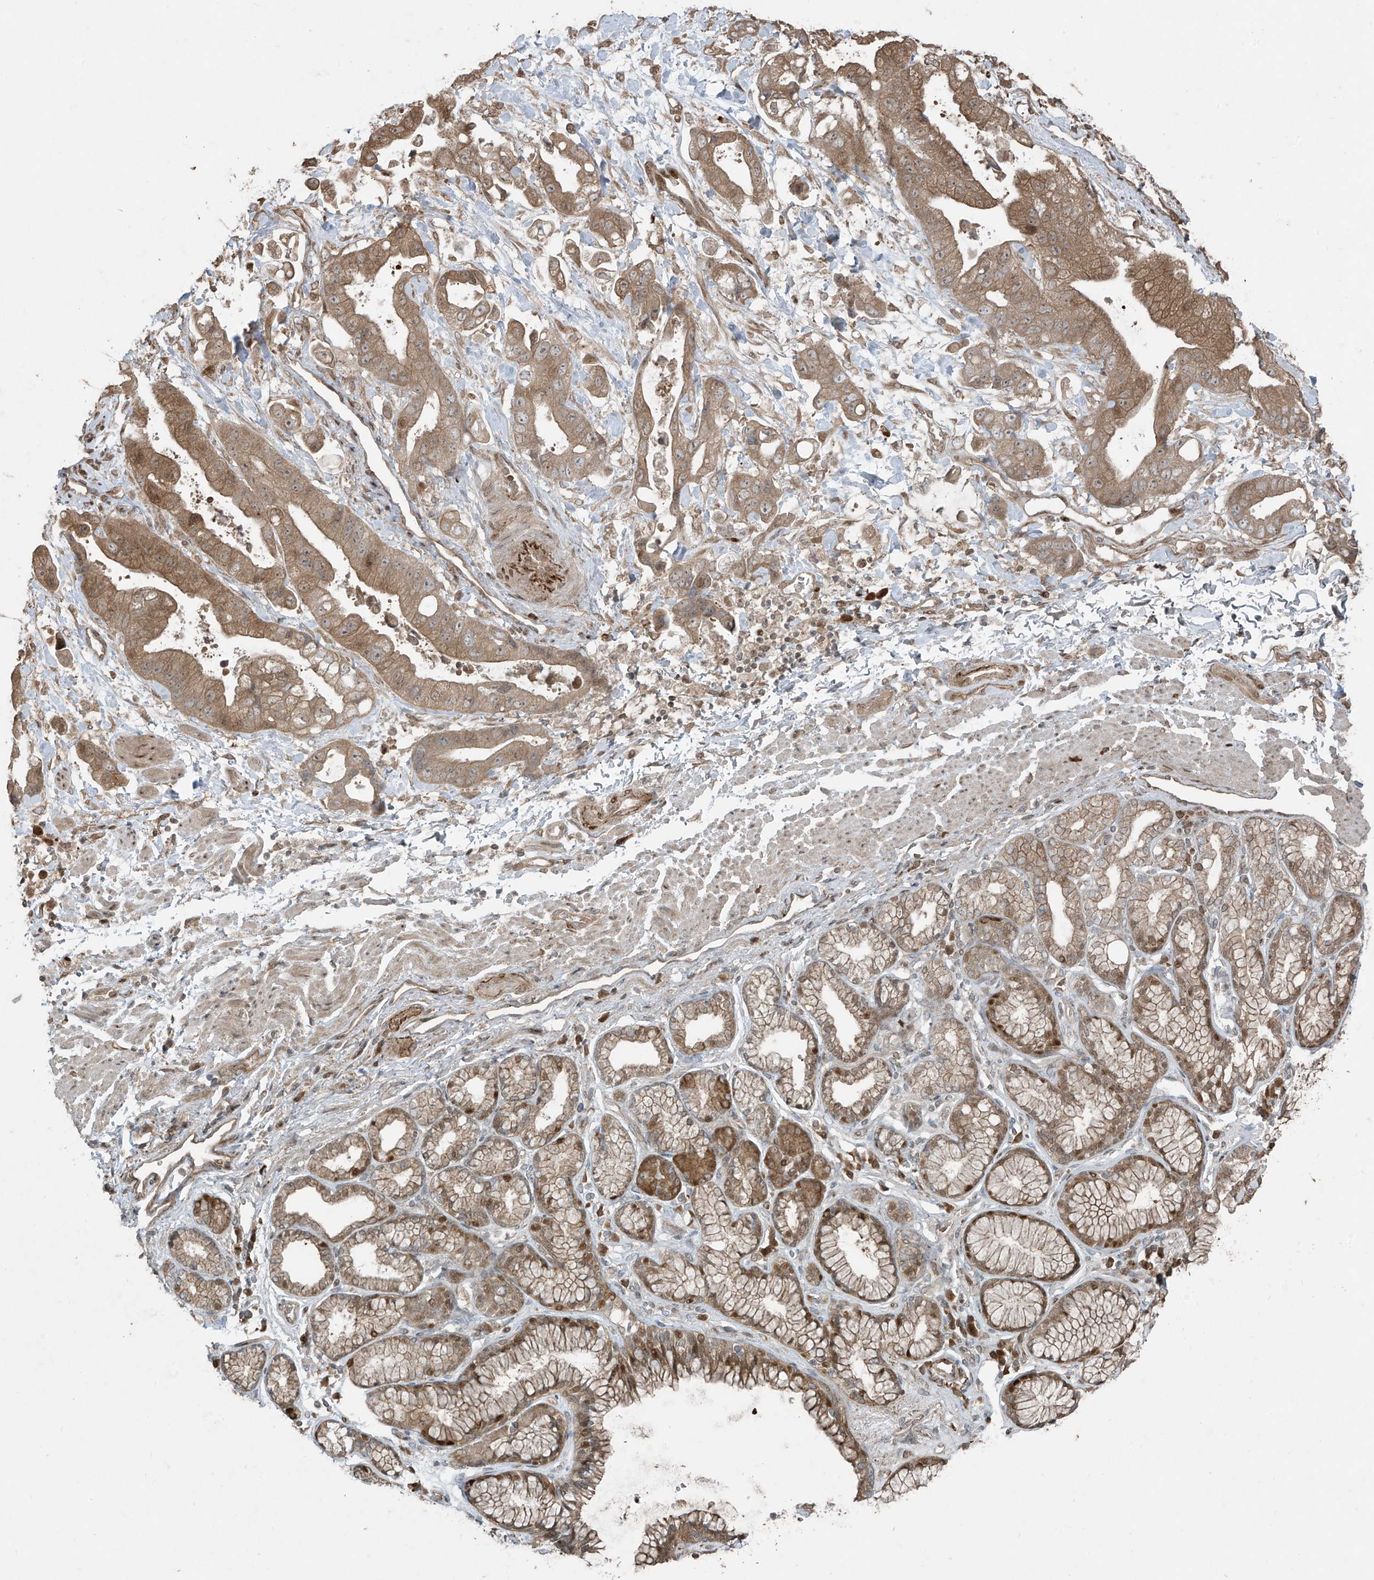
{"staining": {"intensity": "moderate", "quantity": ">75%", "location": "cytoplasmic/membranous"}, "tissue": "stomach cancer", "cell_type": "Tumor cells", "image_type": "cancer", "snomed": [{"axis": "morphology", "description": "Adenocarcinoma, NOS"}, {"axis": "topography", "description": "Stomach"}], "caption": "The photomicrograph displays staining of adenocarcinoma (stomach), revealing moderate cytoplasmic/membranous protein expression (brown color) within tumor cells.", "gene": "TTC22", "patient": {"sex": "male", "age": 62}}